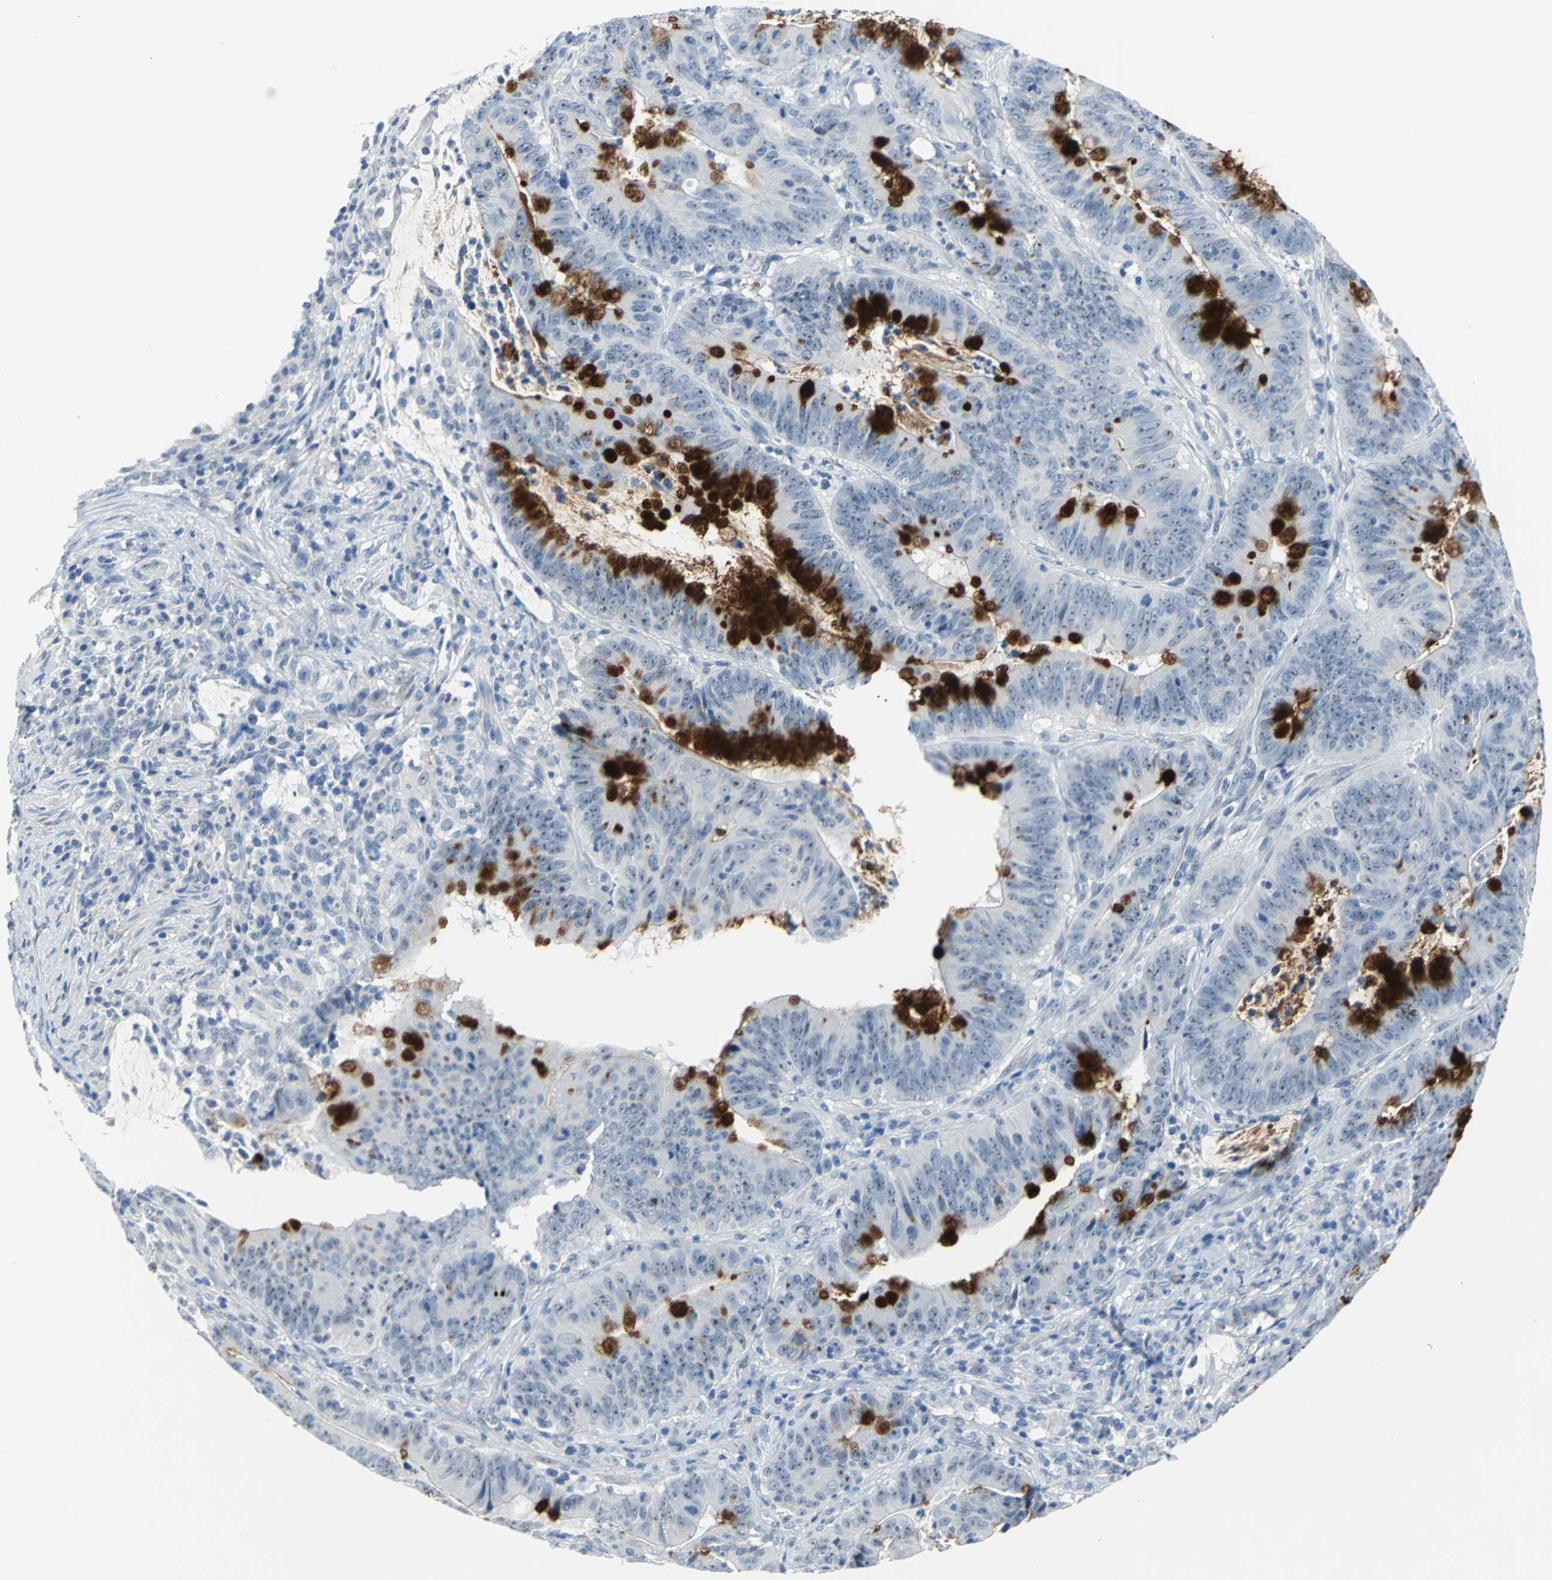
{"staining": {"intensity": "strong", "quantity": "25%-75%", "location": "cytoplasmic/membranous"}, "tissue": "colorectal cancer", "cell_type": "Tumor cells", "image_type": "cancer", "snomed": [{"axis": "morphology", "description": "Adenocarcinoma, NOS"}, {"axis": "topography", "description": "Colon"}], "caption": "Human adenocarcinoma (colorectal) stained with a brown dye reveals strong cytoplasmic/membranous positive expression in approximately 25%-75% of tumor cells.", "gene": "MUC4", "patient": {"sex": "male", "age": 45}}